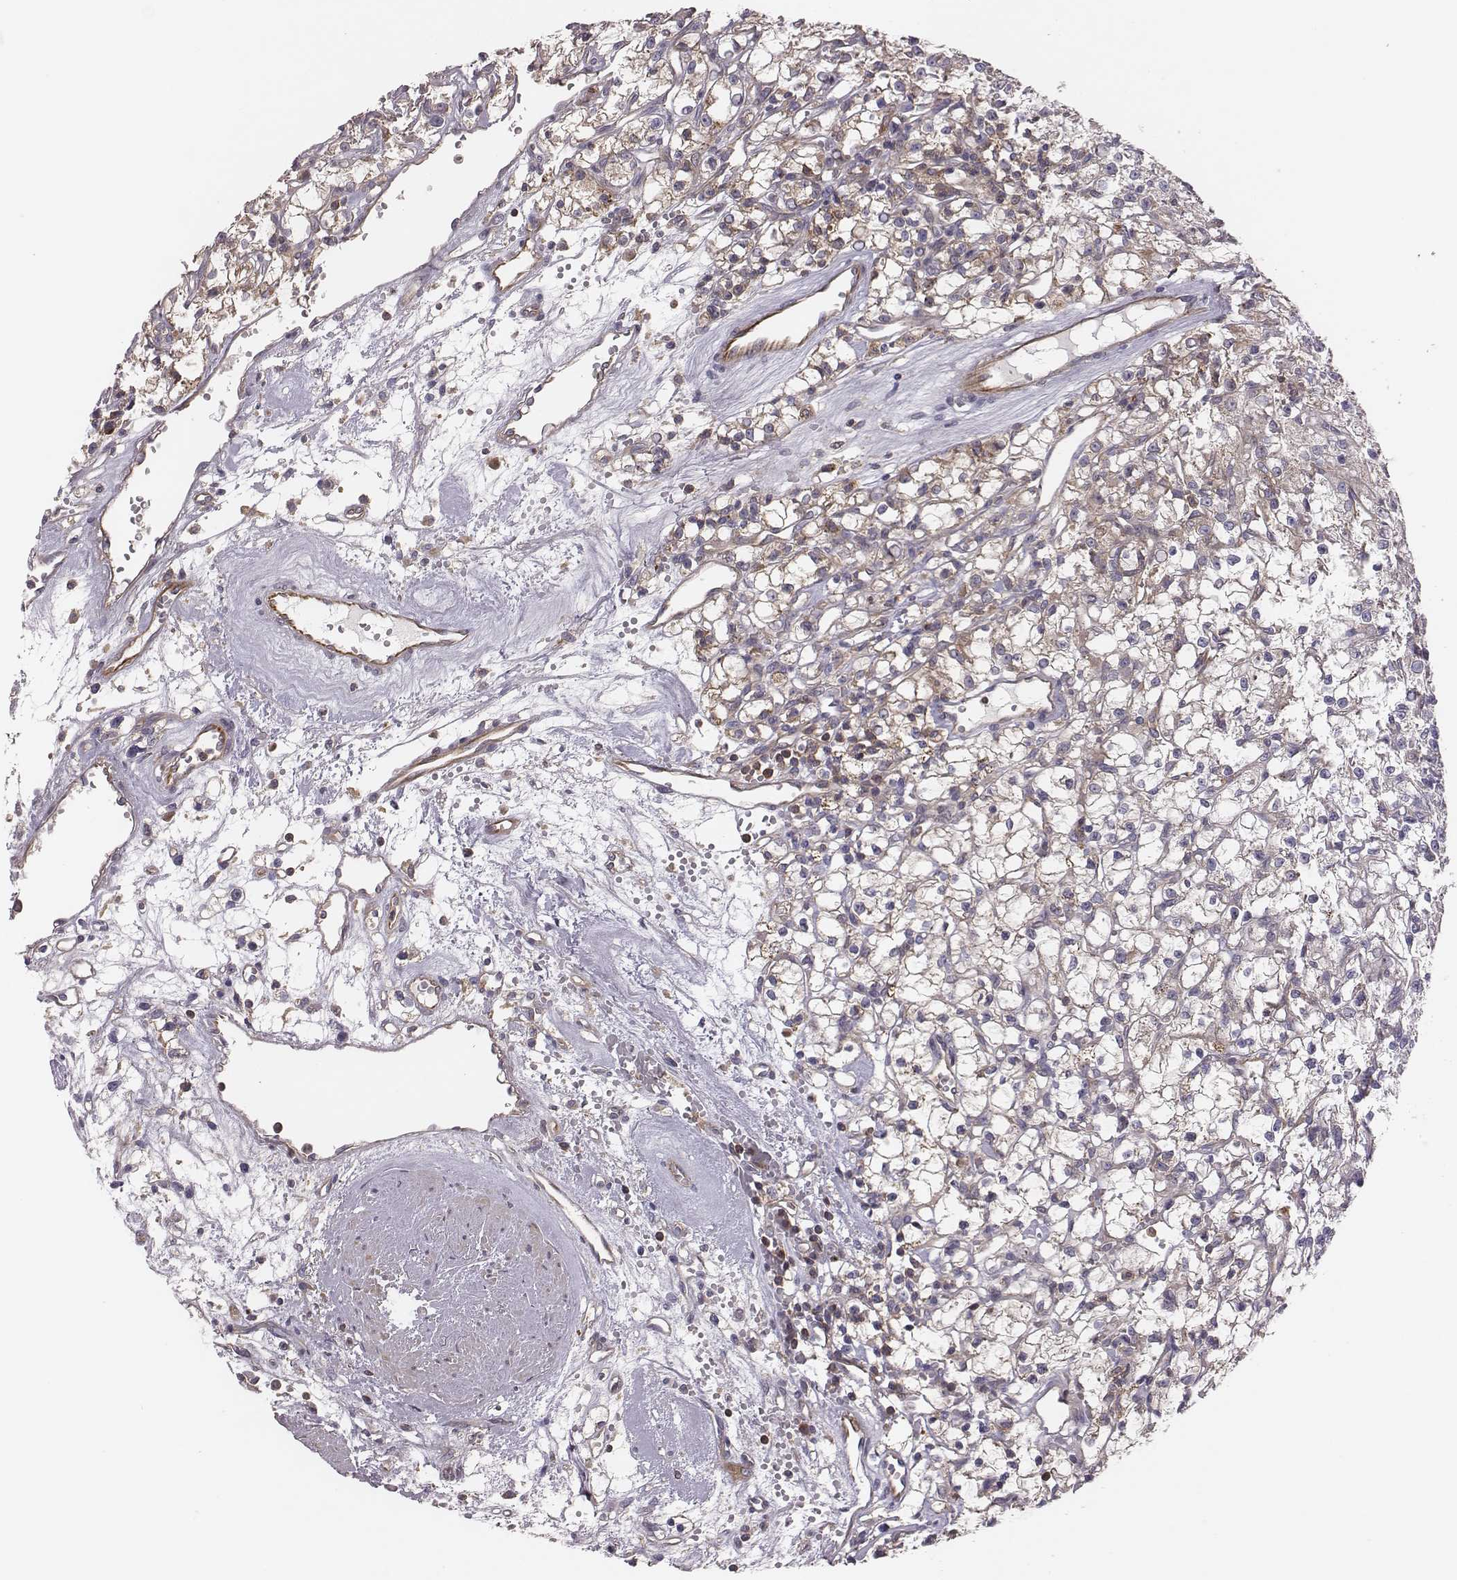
{"staining": {"intensity": "weak", "quantity": "25%-75%", "location": "cytoplasmic/membranous"}, "tissue": "renal cancer", "cell_type": "Tumor cells", "image_type": "cancer", "snomed": [{"axis": "morphology", "description": "Adenocarcinoma, NOS"}, {"axis": "topography", "description": "Kidney"}], "caption": "IHC of human renal cancer (adenocarcinoma) exhibits low levels of weak cytoplasmic/membranous positivity in approximately 25%-75% of tumor cells.", "gene": "CAD", "patient": {"sex": "female", "age": 59}}